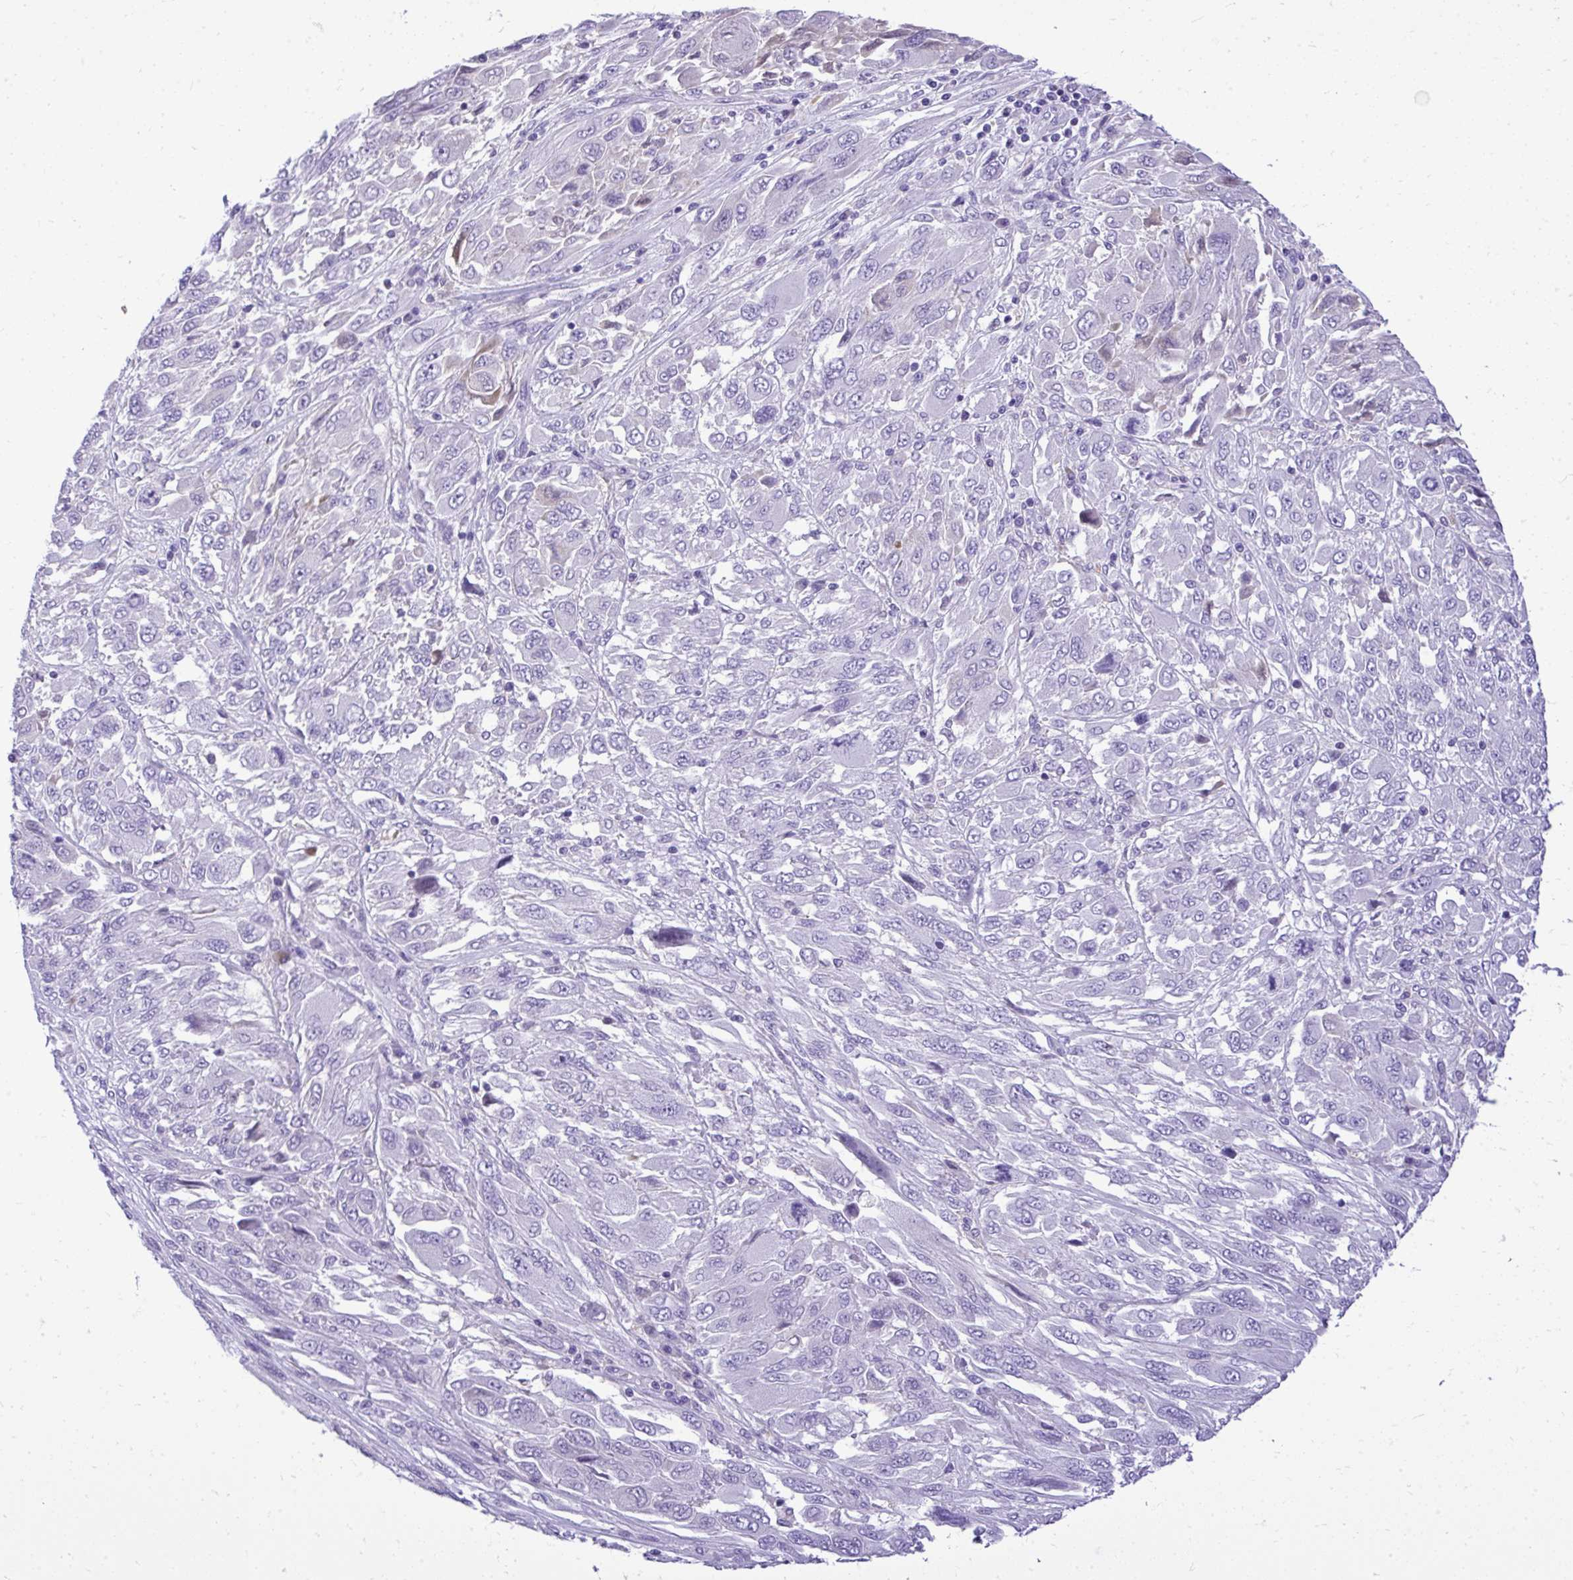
{"staining": {"intensity": "negative", "quantity": "none", "location": "none"}, "tissue": "melanoma", "cell_type": "Tumor cells", "image_type": "cancer", "snomed": [{"axis": "morphology", "description": "Malignant melanoma, NOS"}, {"axis": "topography", "description": "Skin"}], "caption": "There is no significant staining in tumor cells of malignant melanoma.", "gene": "ST6GALNAC3", "patient": {"sex": "female", "age": 91}}